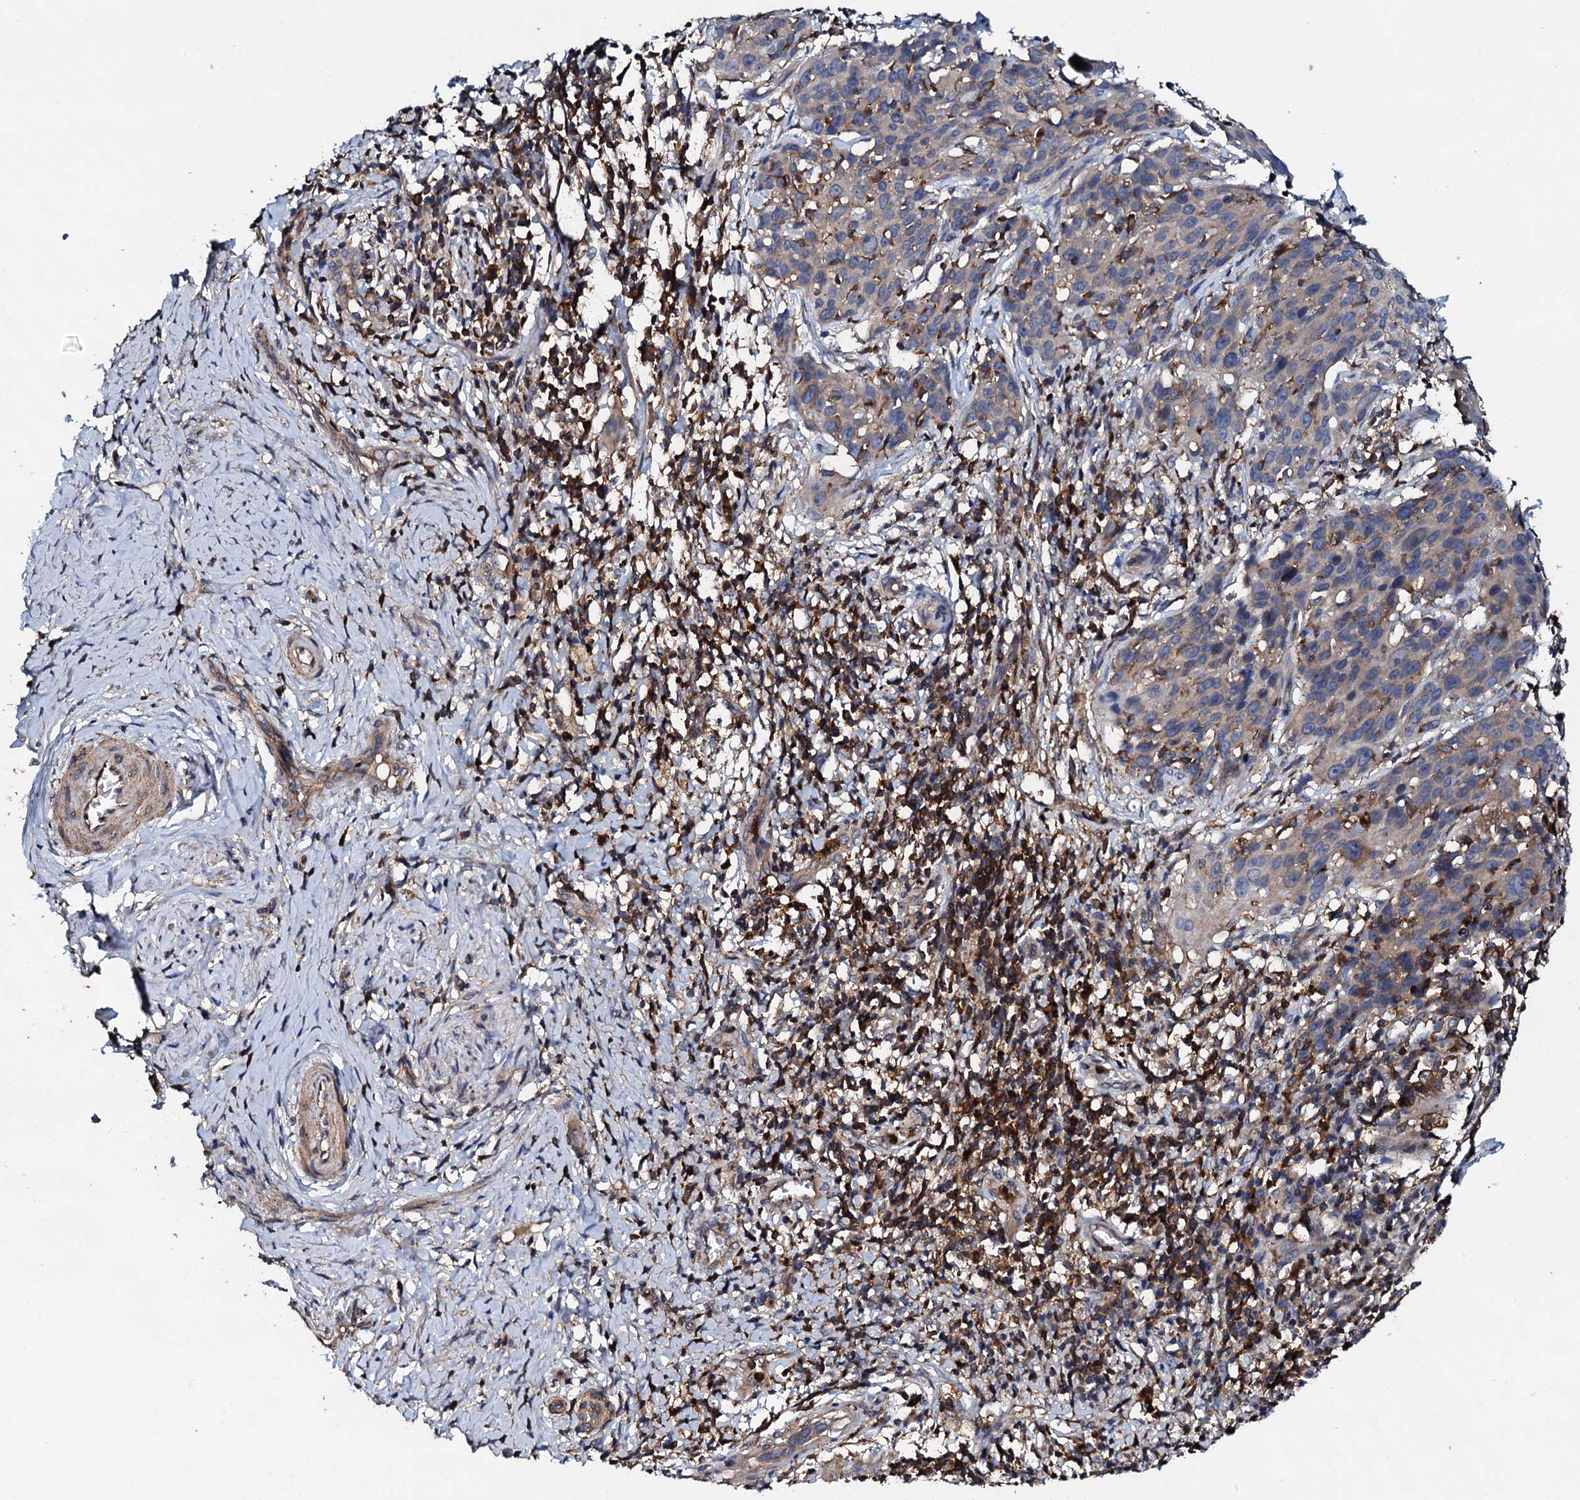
{"staining": {"intensity": "weak", "quantity": "<25%", "location": "cytoplasmic/membranous"}, "tissue": "cervical cancer", "cell_type": "Tumor cells", "image_type": "cancer", "snomed": [{"axis": "morphology", "description": "Squamous cell carcinoma, NOS"}, {"axis": "topography", "description": "Cervix"}], "caption": "Tumor cells show no significant positivity in cervical cancer (squamous cell carcinoma). (Brightfield microscopy of DAB immunohistochemistry at high magnification).", "gene": "GRK2", "patient": {"sex": "female", "age": 50}}